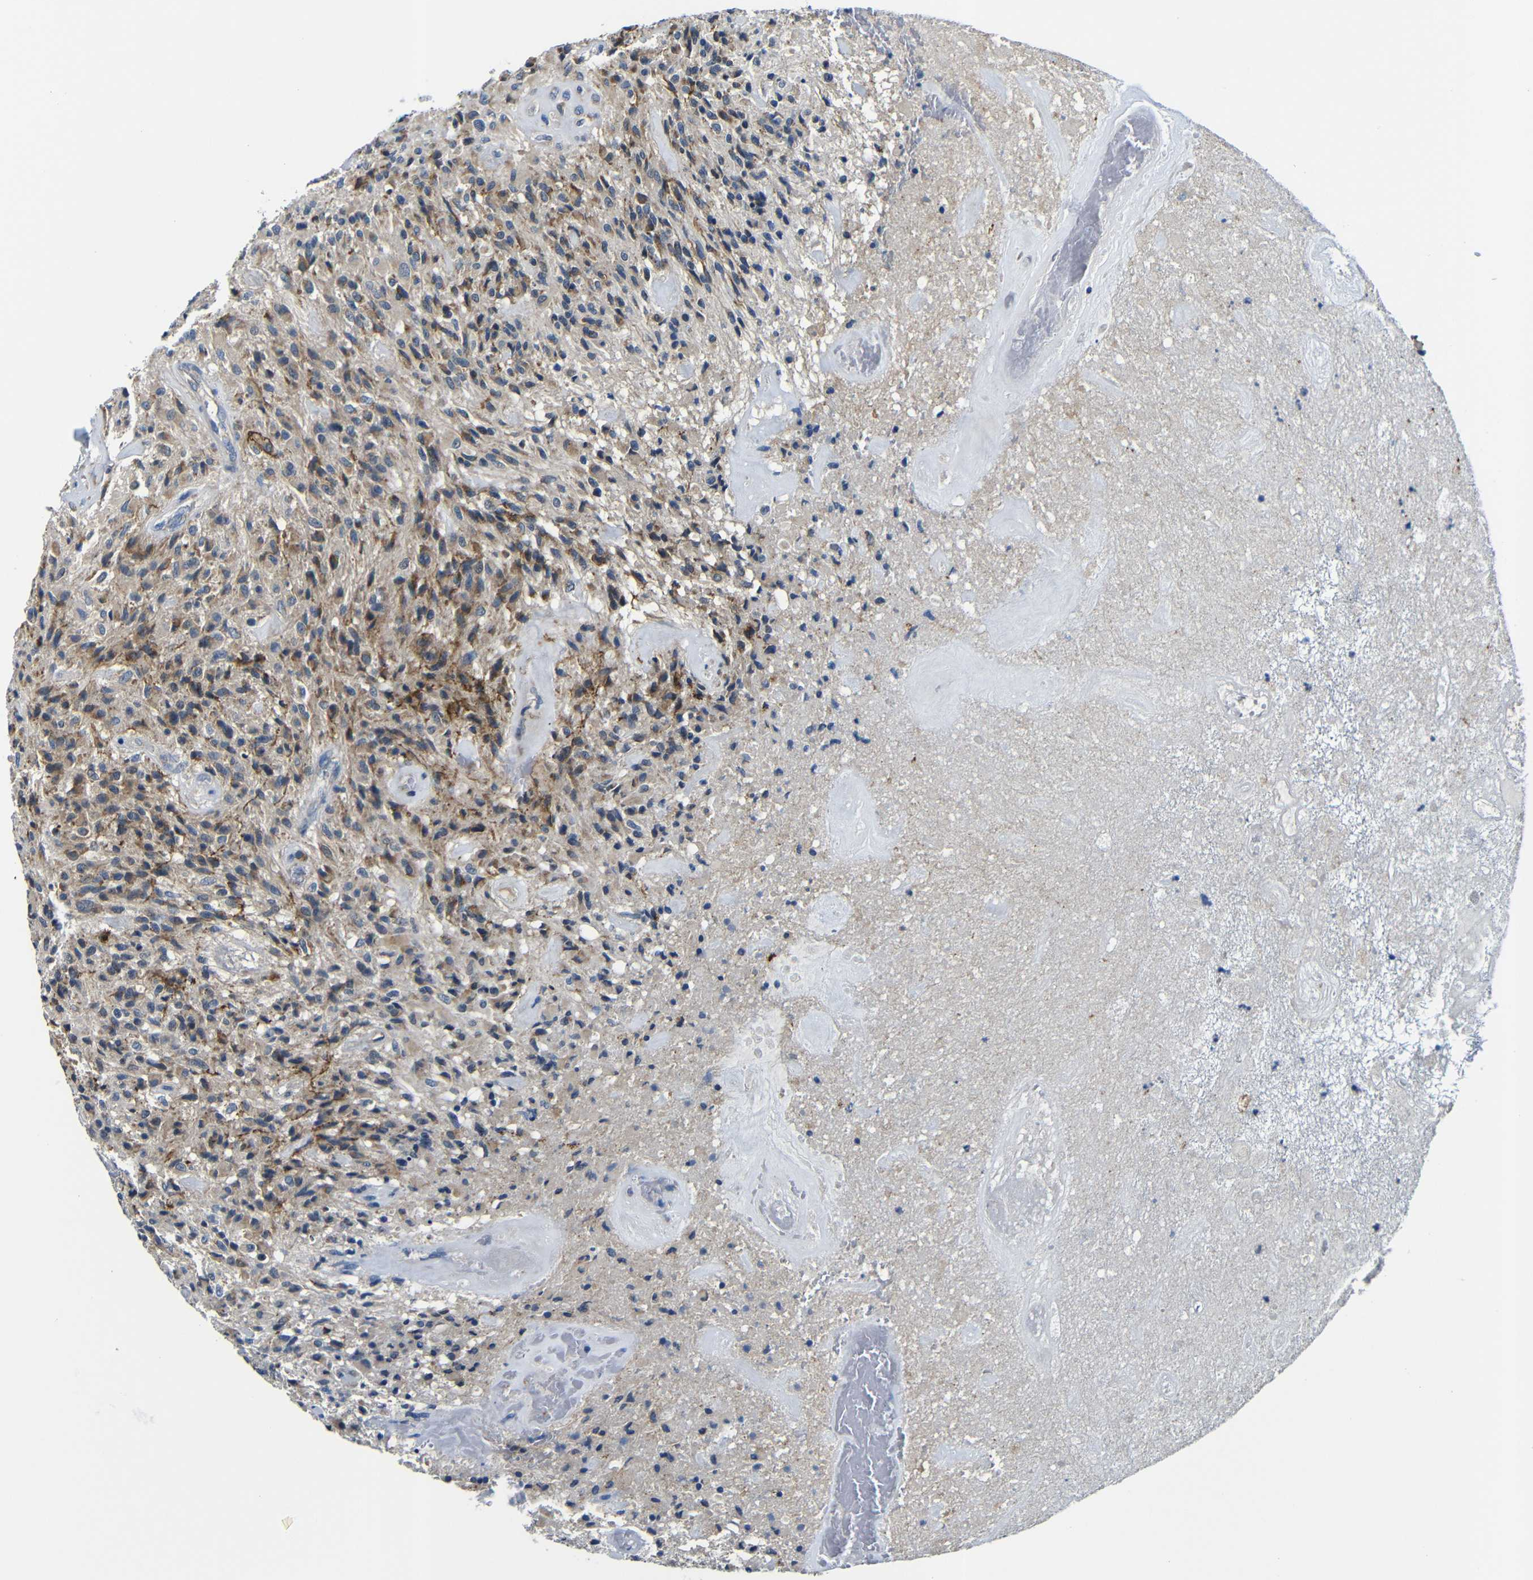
{"staining": {"intensity": "moderate", "quantity": ">75%", "location": "cytoplasmic/membranous"}, "tissue": "glioma", "cell_type": "Tumor cells", "image_type": "cancer", "snomed": [{"axis": "morphology", "description": "Glioma, malignant, High grade"}, {"axis": "topography", "description": "Brain"}], "caption": "The image reveals immunohistochemical staining of glioma. There is moderate cytoplasmic/membranous positivity is seen in about >75% of tumor cells.", "gene": "FKBP14", "patient": {"sex": "male", "age": 71}}